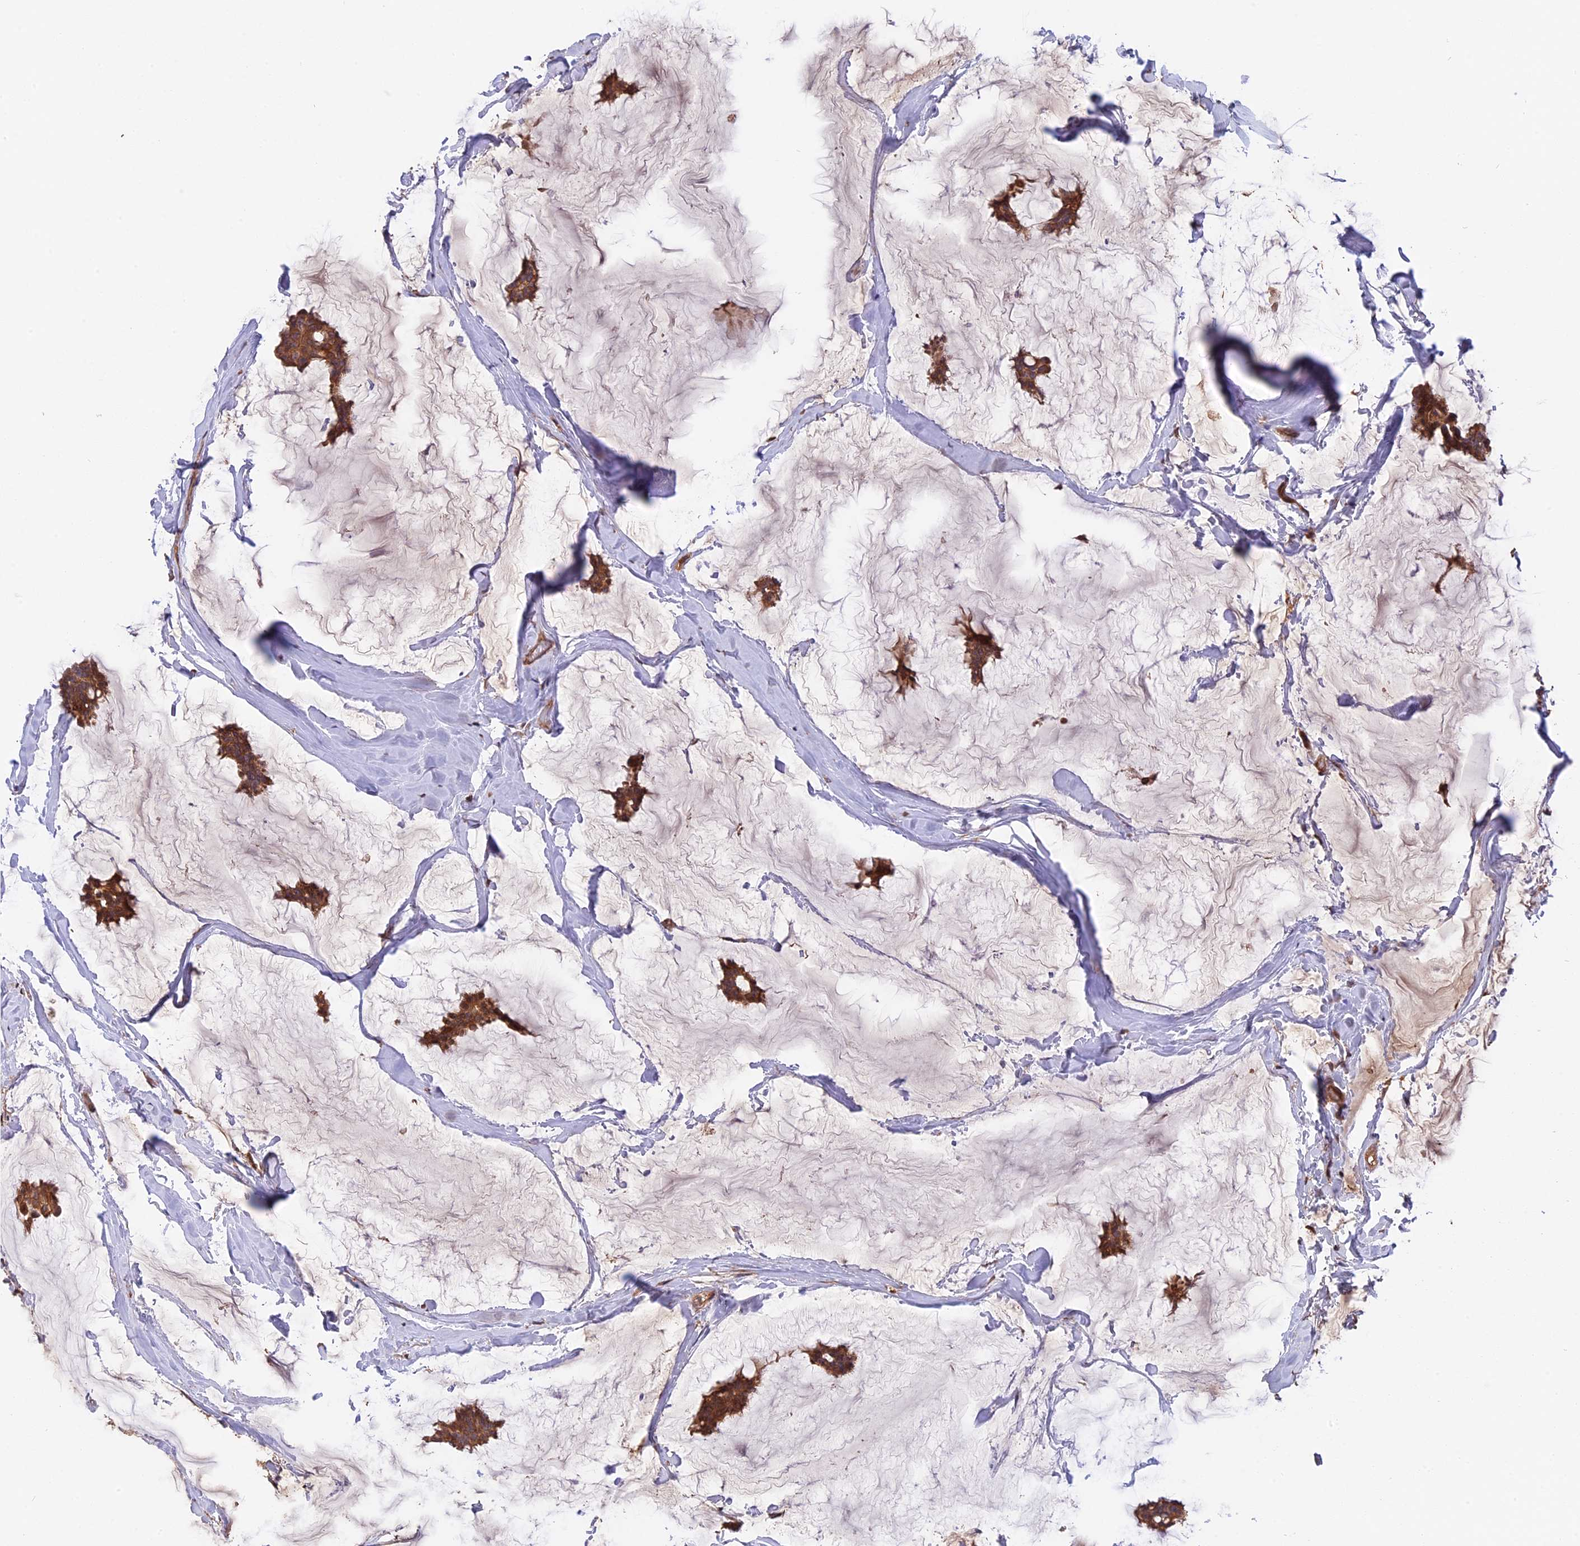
{"staining": {"intensity": "moderate", "quantity": ">75%", "location": "cytoplasmic/membranous"}, "tissue": "breast cancer", "cell_type": "Tumor cells", "image_type": "cancer", "snomed": [{"axis": "morphology", "description": "Duct carcinoma"}, {"axis": "topography", "description": "Breast"}], "caption": "Protein analysis of breast cancer (intraductal carcinoma) tissue displays moderate cytoplasmic/membranous positivity in about >75% of tumor cells.", "gene": "RASAL1", "patient": {"sex": "female", "age": 93}}